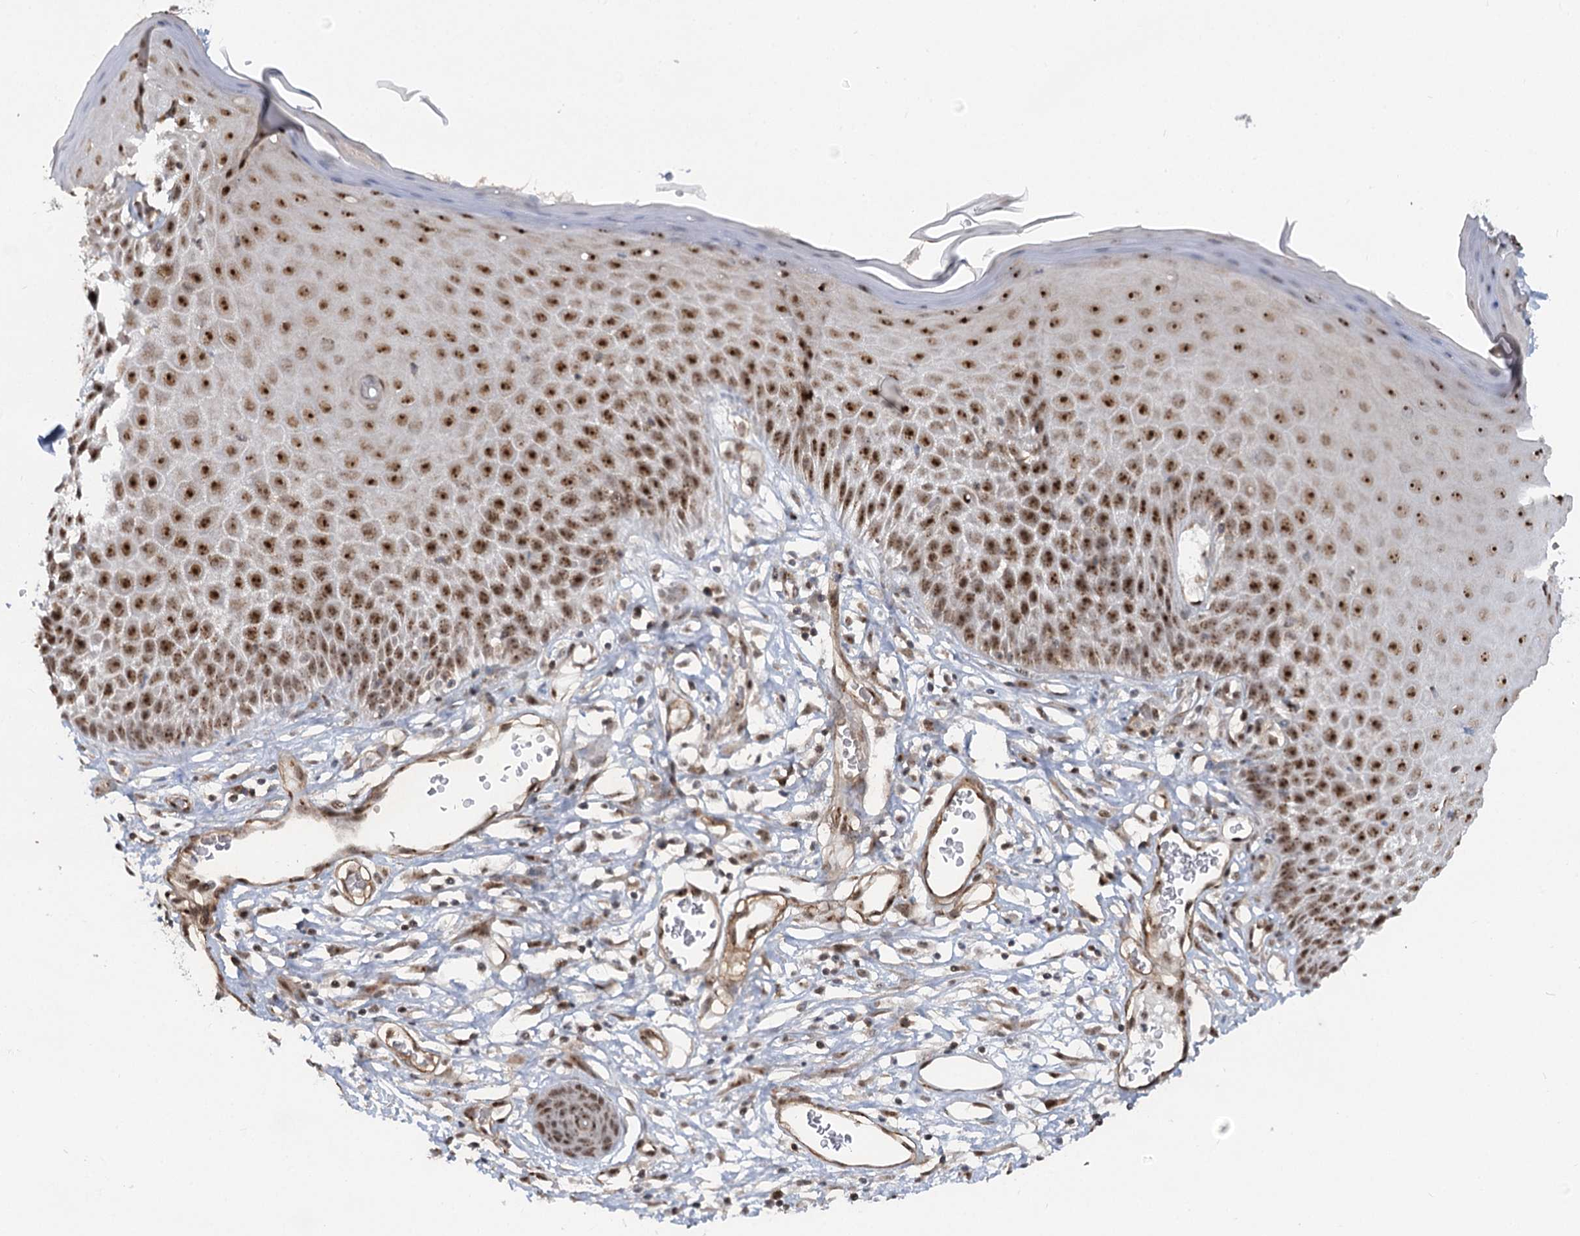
{"staining": {"intensity": "strong", "quantity": ">75%", "location": "nuclear"}, "tissue": "skin", "cell_type": "Epidermal cells", "image_type": "normal", "snomed": [{"axis": "morphology", "description": "Normal tissue, NOS"}, {"axis": "topography", "description": "Vulva"}], "caption": "A brown stain shows strong nuclear positivity of a protein in epidermal cells of benign human skin.", "gene": "GNL3L", "patient": {"sex": "female", "age": 68}}